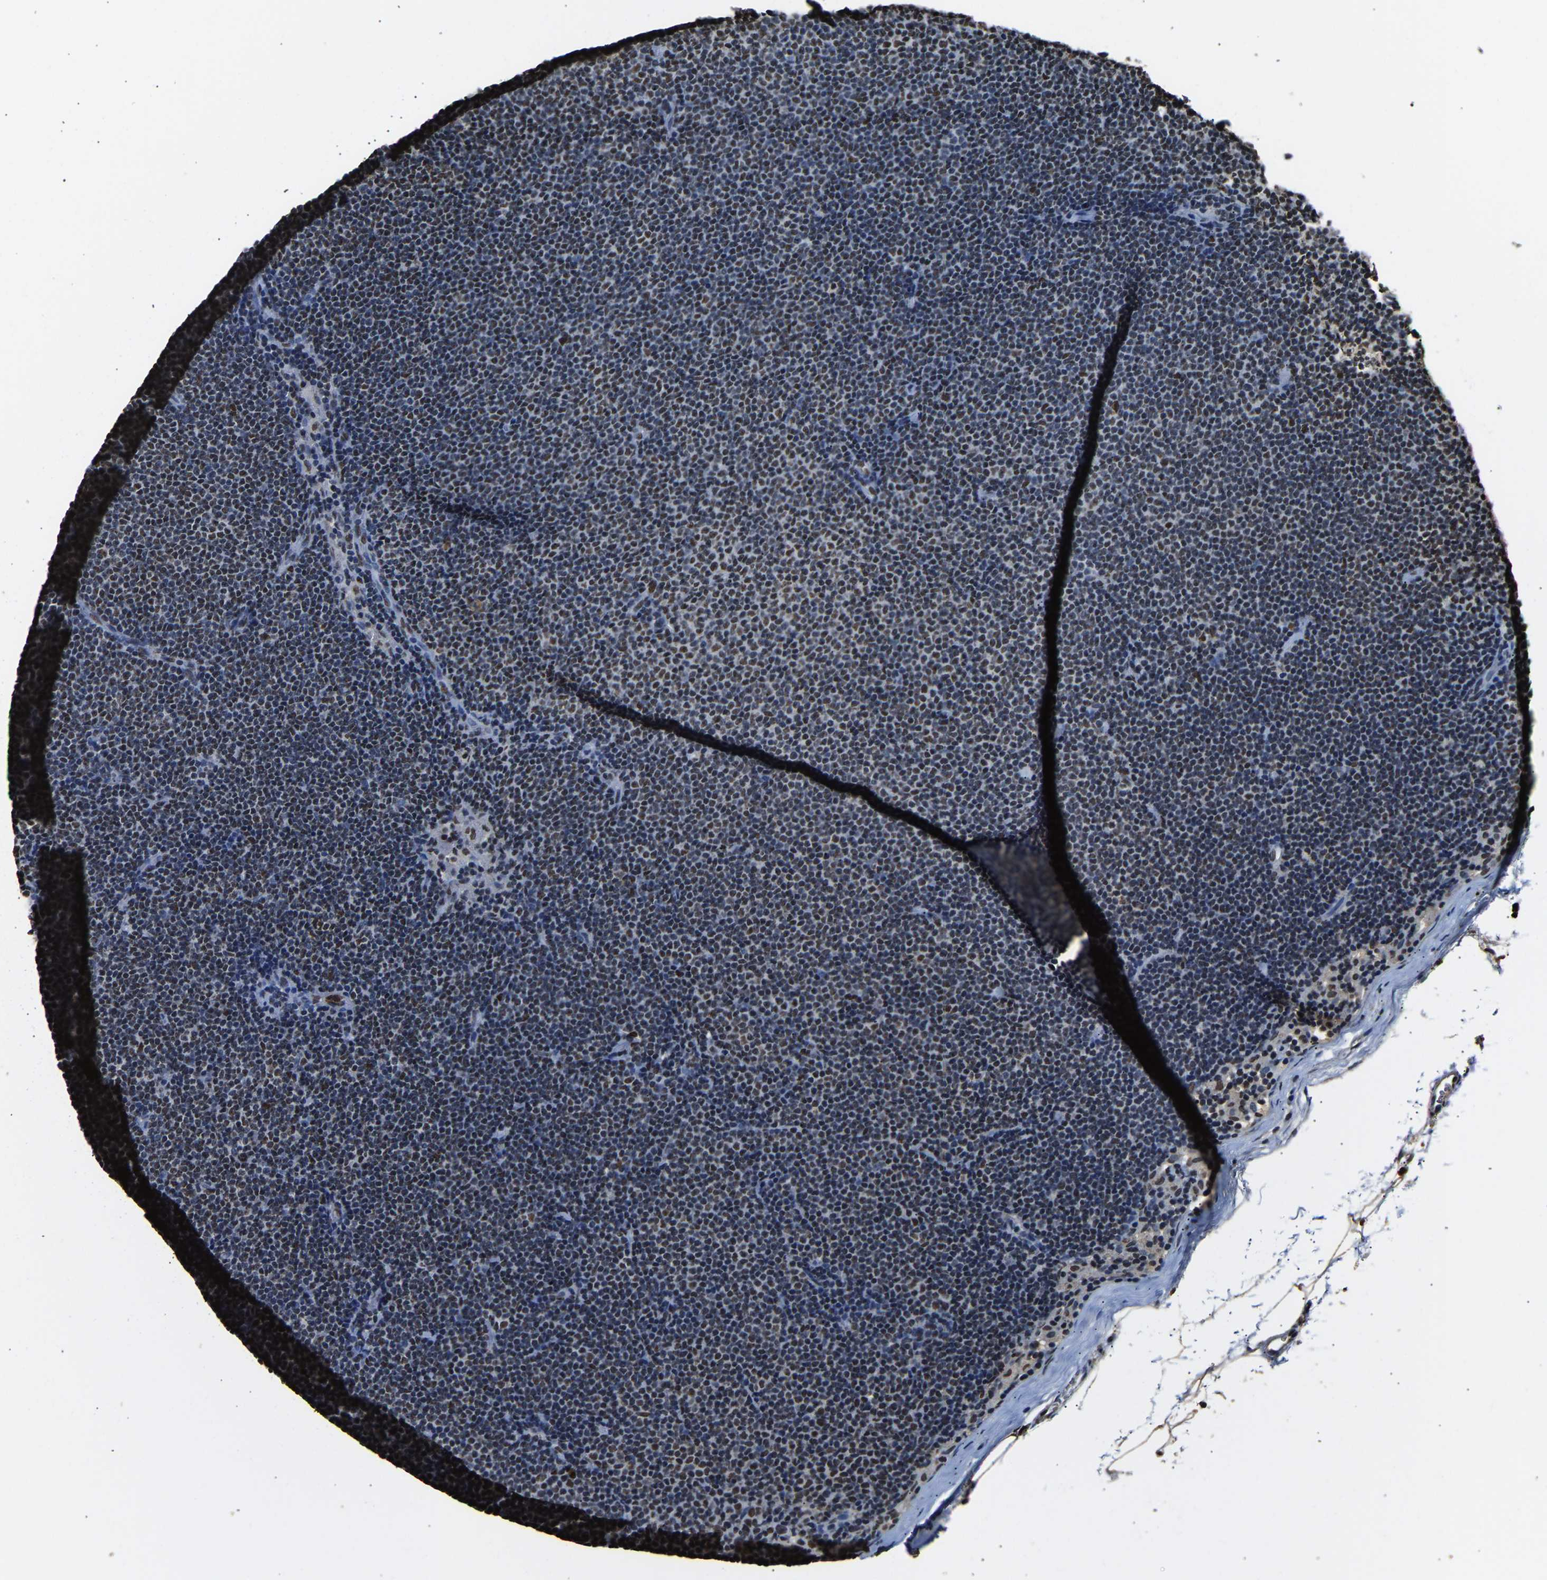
{"staining": {"intensity": "moderate", "quantity": ">75%", "location": "nuclear"}, "tissue": "lymphoma", "cell_type": "Tumor cells", "image_type": "cancer", "snomed": [{"axis": "morphology", "description": "Malignant lymphoma, non-Hodgkin's type, Low grade"}, {"axis": "topography", "description": "Lymph node"}], "caption": "Lymphoma stained with DAB immunohistochemistry exhibits medium levels of moderate nuclear positivity in approximately >75% of tumor cells.", "gene": "SAFB", "patient": {"sex": "female", "age": 53}}